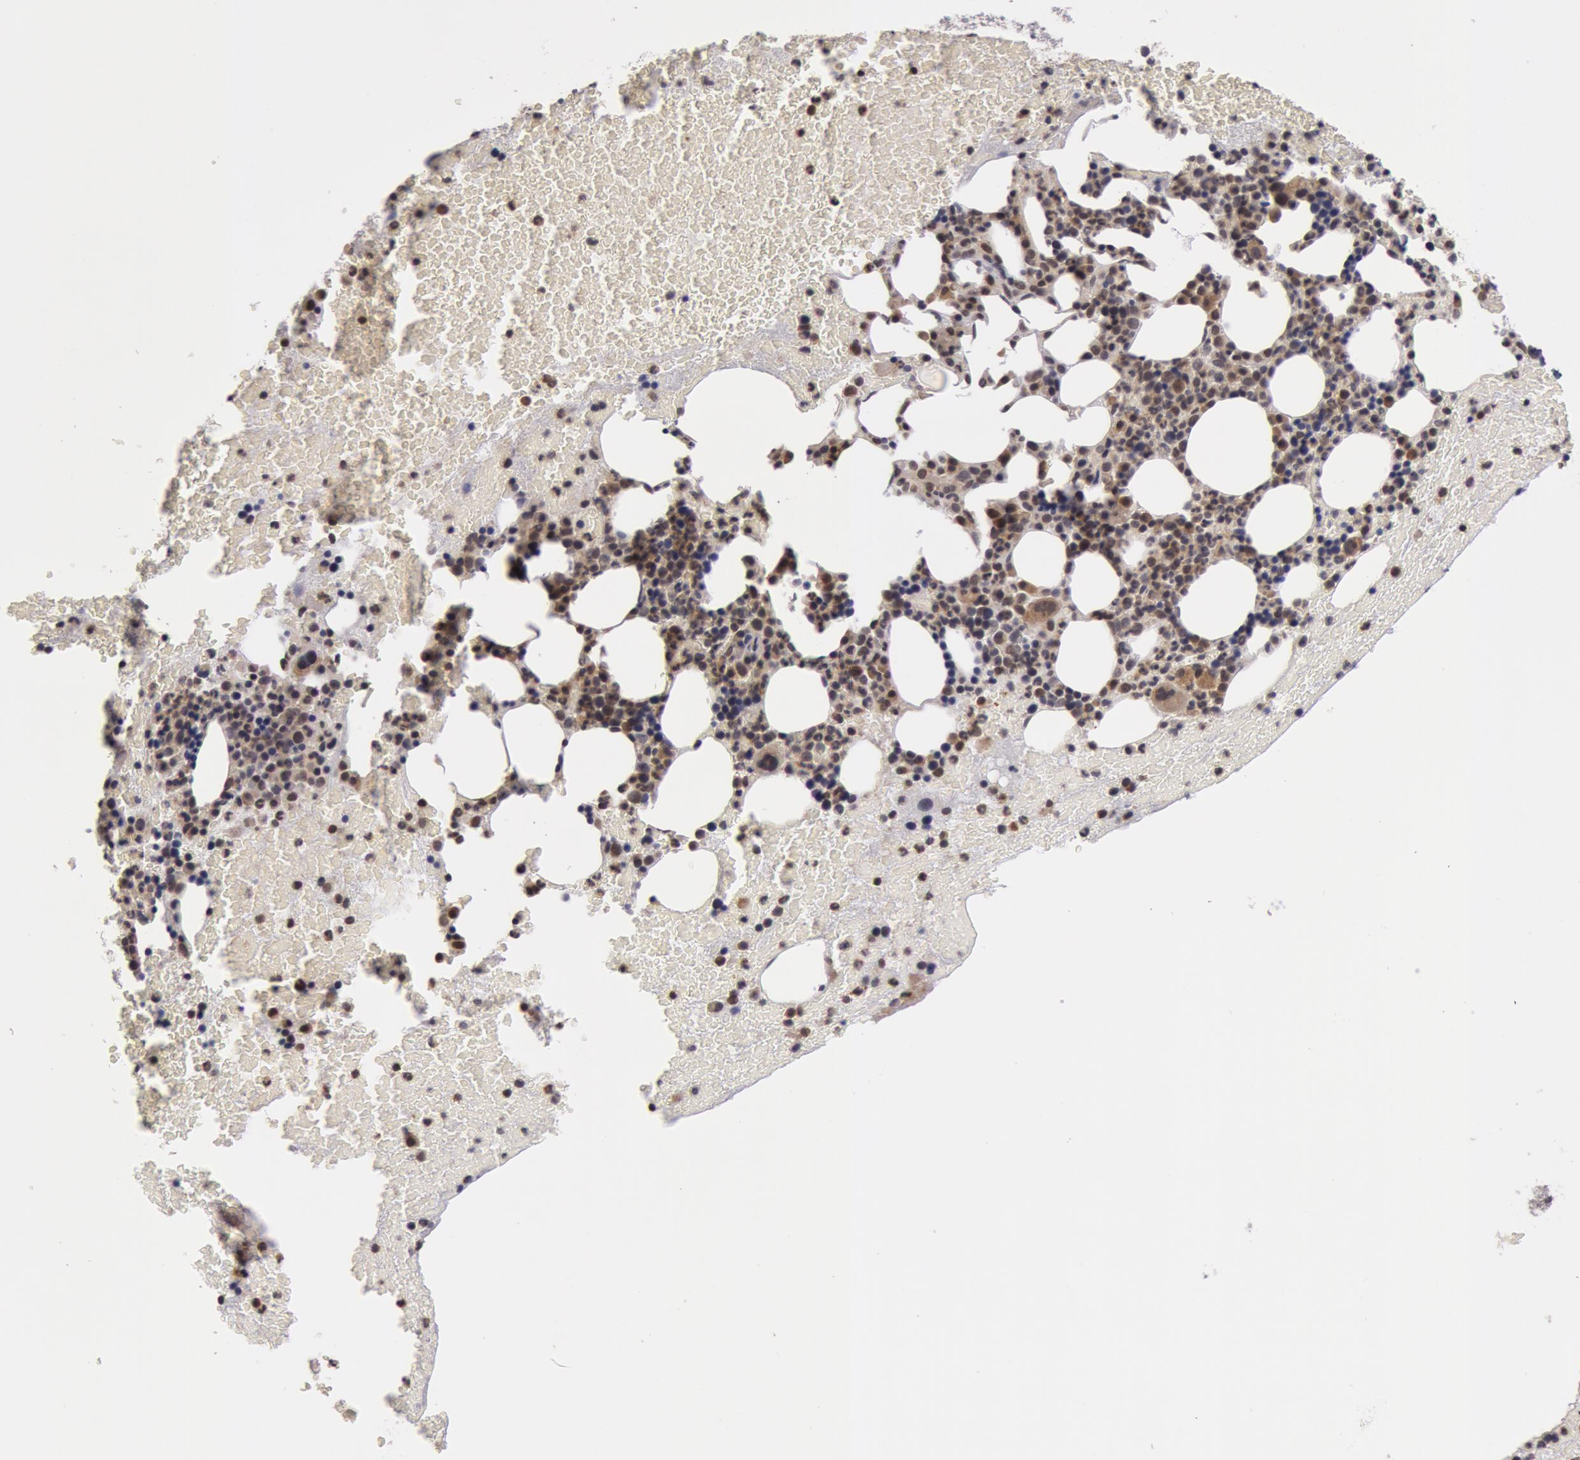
{"staining": {"intensity": "weak", "quantity": "25%-75%", "location": "nuclear"}, "tissue": "bone marrow", "cell_type": "Hematopoietic cells", "image_type": "normal", "snomed": [{"axis": "morphology", "description": "Normal tissue, NOS"}, {"axis": "topography", "description": "Bone marrow"}], "caption": "Protein expression analysis of benign human bone marrow reveals weak nuclear staining in about 25%-75% of hematopoietic cells. (DAB (3,3'-diaminobenzidine) IHC, brown staining for protein, blue staining for nuclei).", "gene": "ZNF350", "patient": {"sex": "female", "age": 71}}